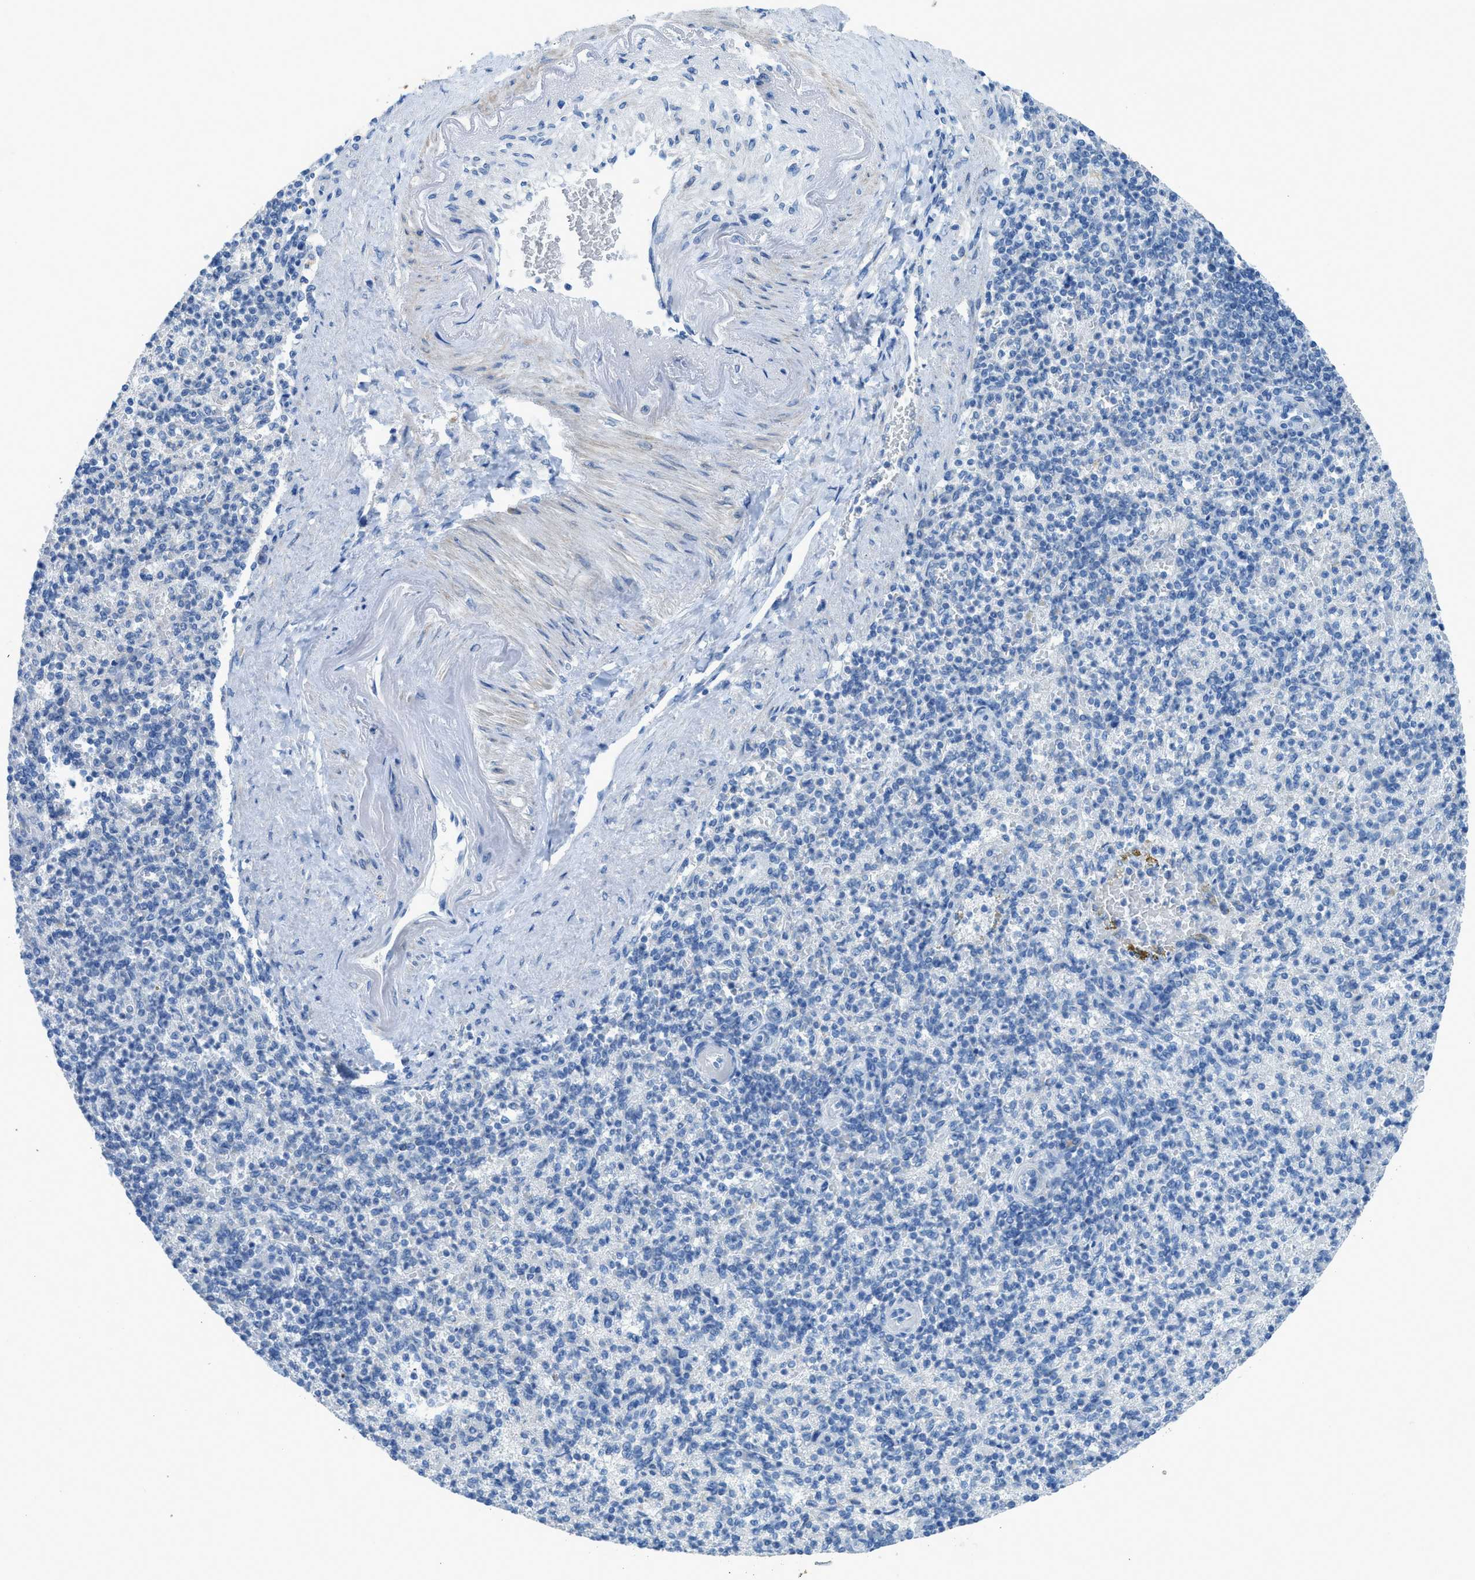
{"staining": {"intensity": "negative", "quantity": "none", "location": "none"}, "tissue": "spleen", "cell_type": "Cells in red pulp", "image_type": "normal", "snomed": [{"axis": "morphology", "description": "Normal tissue, NOS"}, {"axis": "topography", "description": "Spleen"}], "caption": "Immunohistochemistry (IHC) of normal spleen demonstrates no positivity in cells in red pulp. (DAB (3,3'-diaminobenzidine) IHC visualized using brightfield microscopy, high magnification).", "gene": "ACAN", "patient": {"sex": "female", "age": 74}}